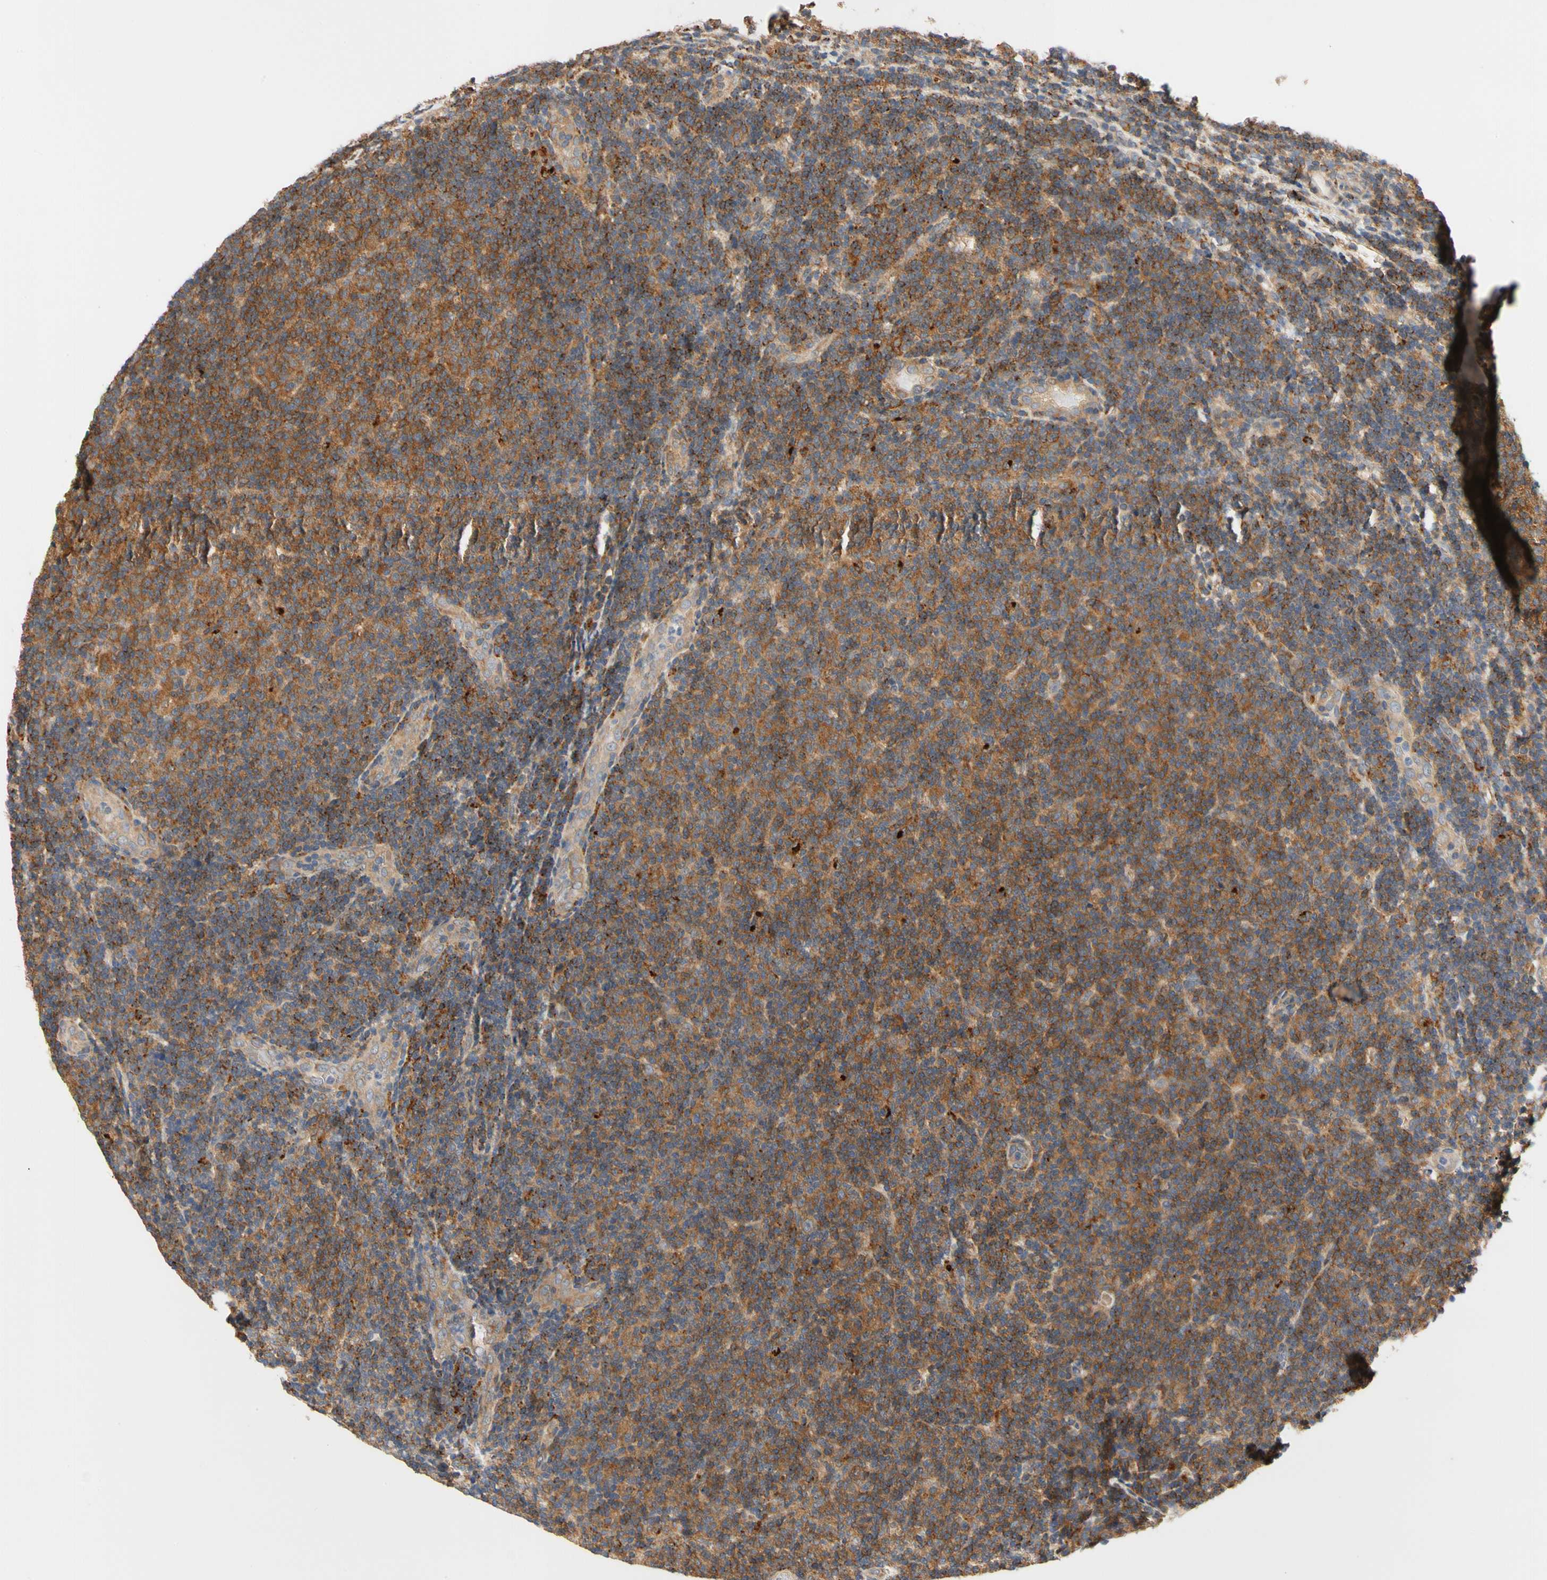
{"staining": {"intensity": "strong", "quantity": ">75%", "location": "cytoplasmic/membranous"}, "tissue": "lymphoma", "cell_type": "Tumor cells", "image_type": "cancer", "snomed": [{"axis": "morphology", "description": "Malignant lymphoma, non-Hodgkin's type, Low grade"}, {"axis": "topography", "description": "Lymph node"}], "caption": "This is a micrograph of immunohistochemistry staining of low-grade malignant lymphoma, non-Hodgkin's type, which shows strong staining in the cytoplasmic/membranous of tumor cells.", "gene": "ANKHD1", "patient": {"sex": "male", "age": 83}}